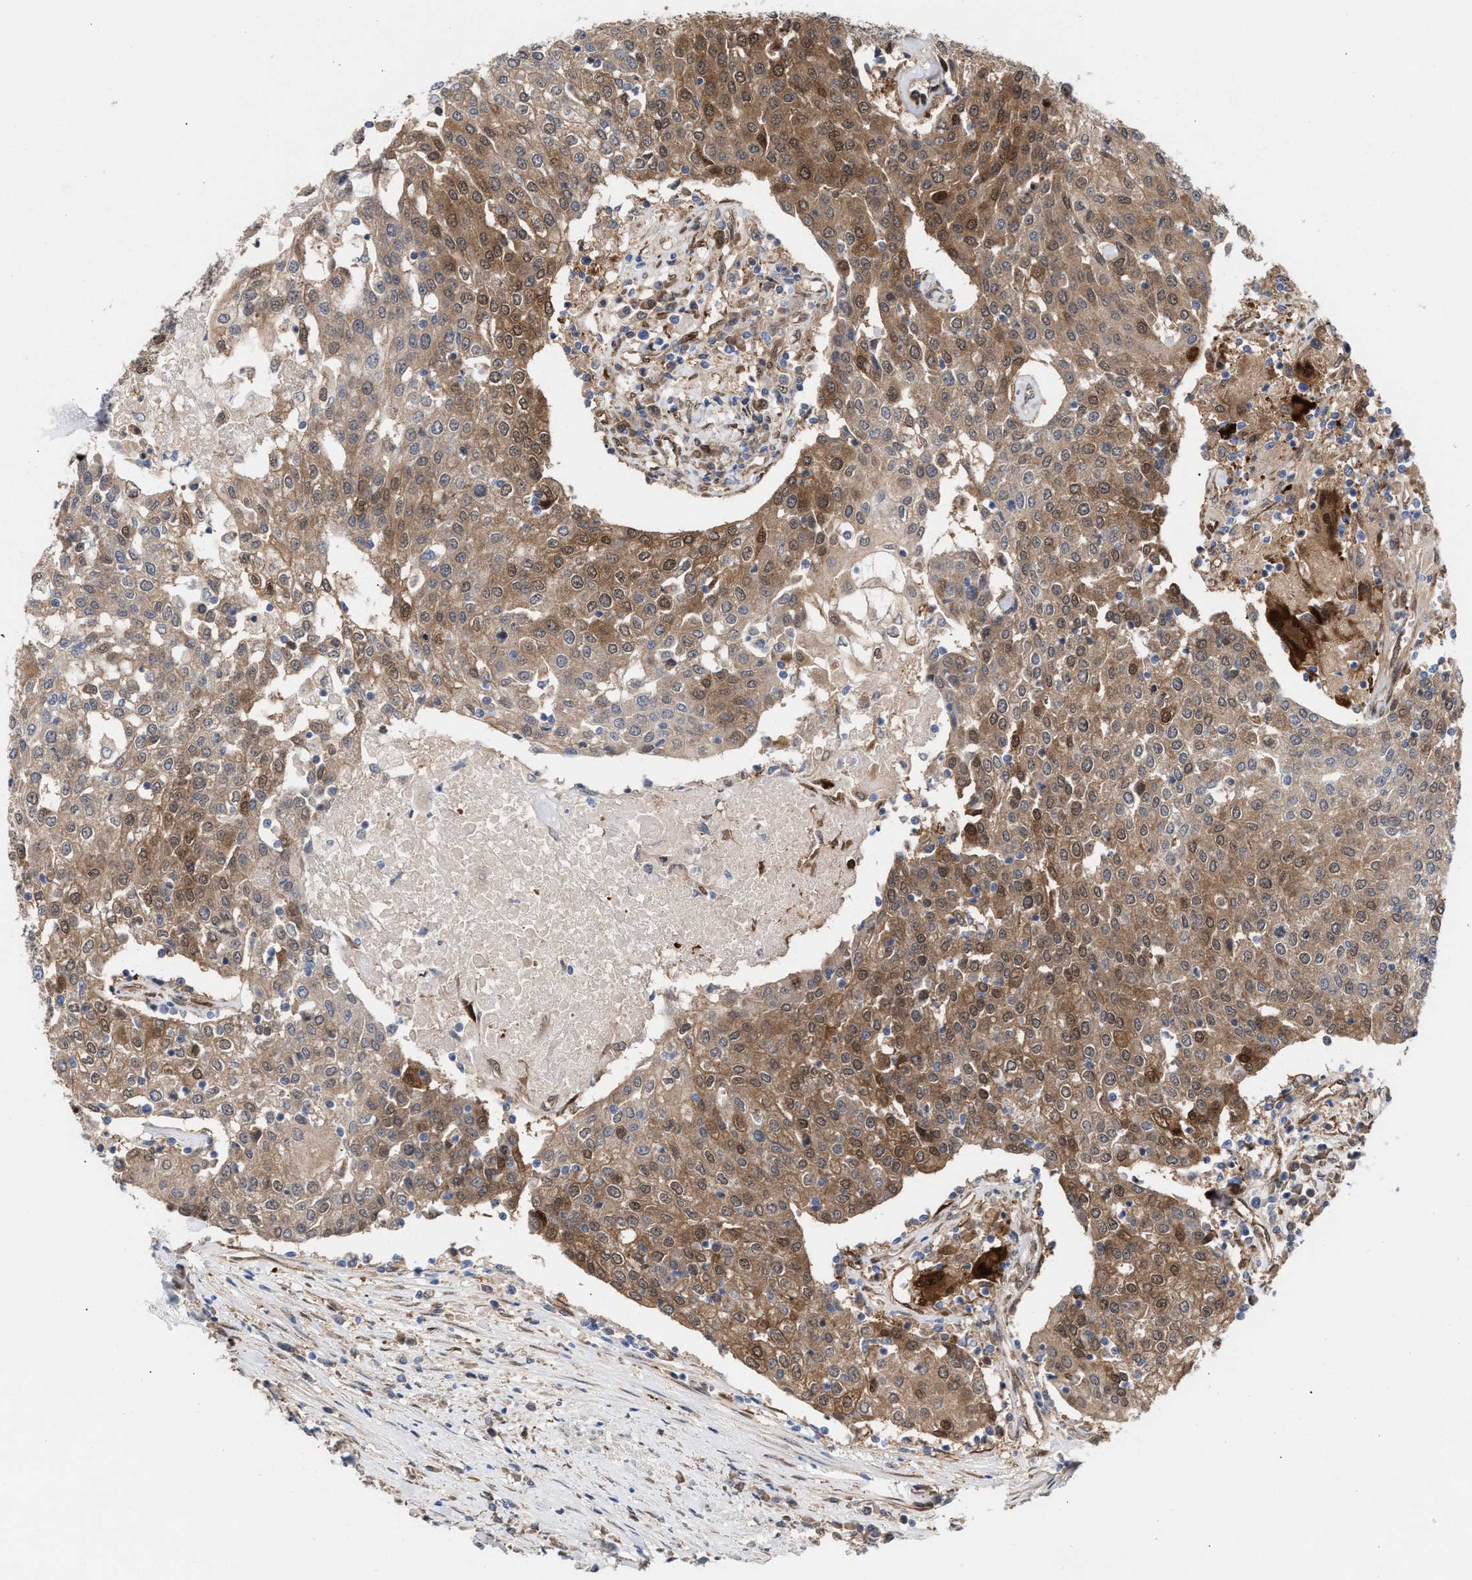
{"staining": {"intensity": "moderate", "quantity": ">75%", "location": "cytoplasmic/membranous,nuclear"}, "tissue": "urothelial cancer", "cell_type": "Tumor cells", "image_type": "cancer", "snomed": [{"axis": "morphology", "description": "Urothelial carcinoma, High grade"}, {"axis": "topography", "description": "Urinary bladder"}], "caption": "A photomicrograph showing moderate cytoplasmic/membranous and nuclear positivity in approximately >75% of tumor cells in urothelial carcinoma (high-grade), as visualized by brown immunohistochemical staining.", "gene": "TP53I3", "patient": {"sex": "female", "age": 85}}